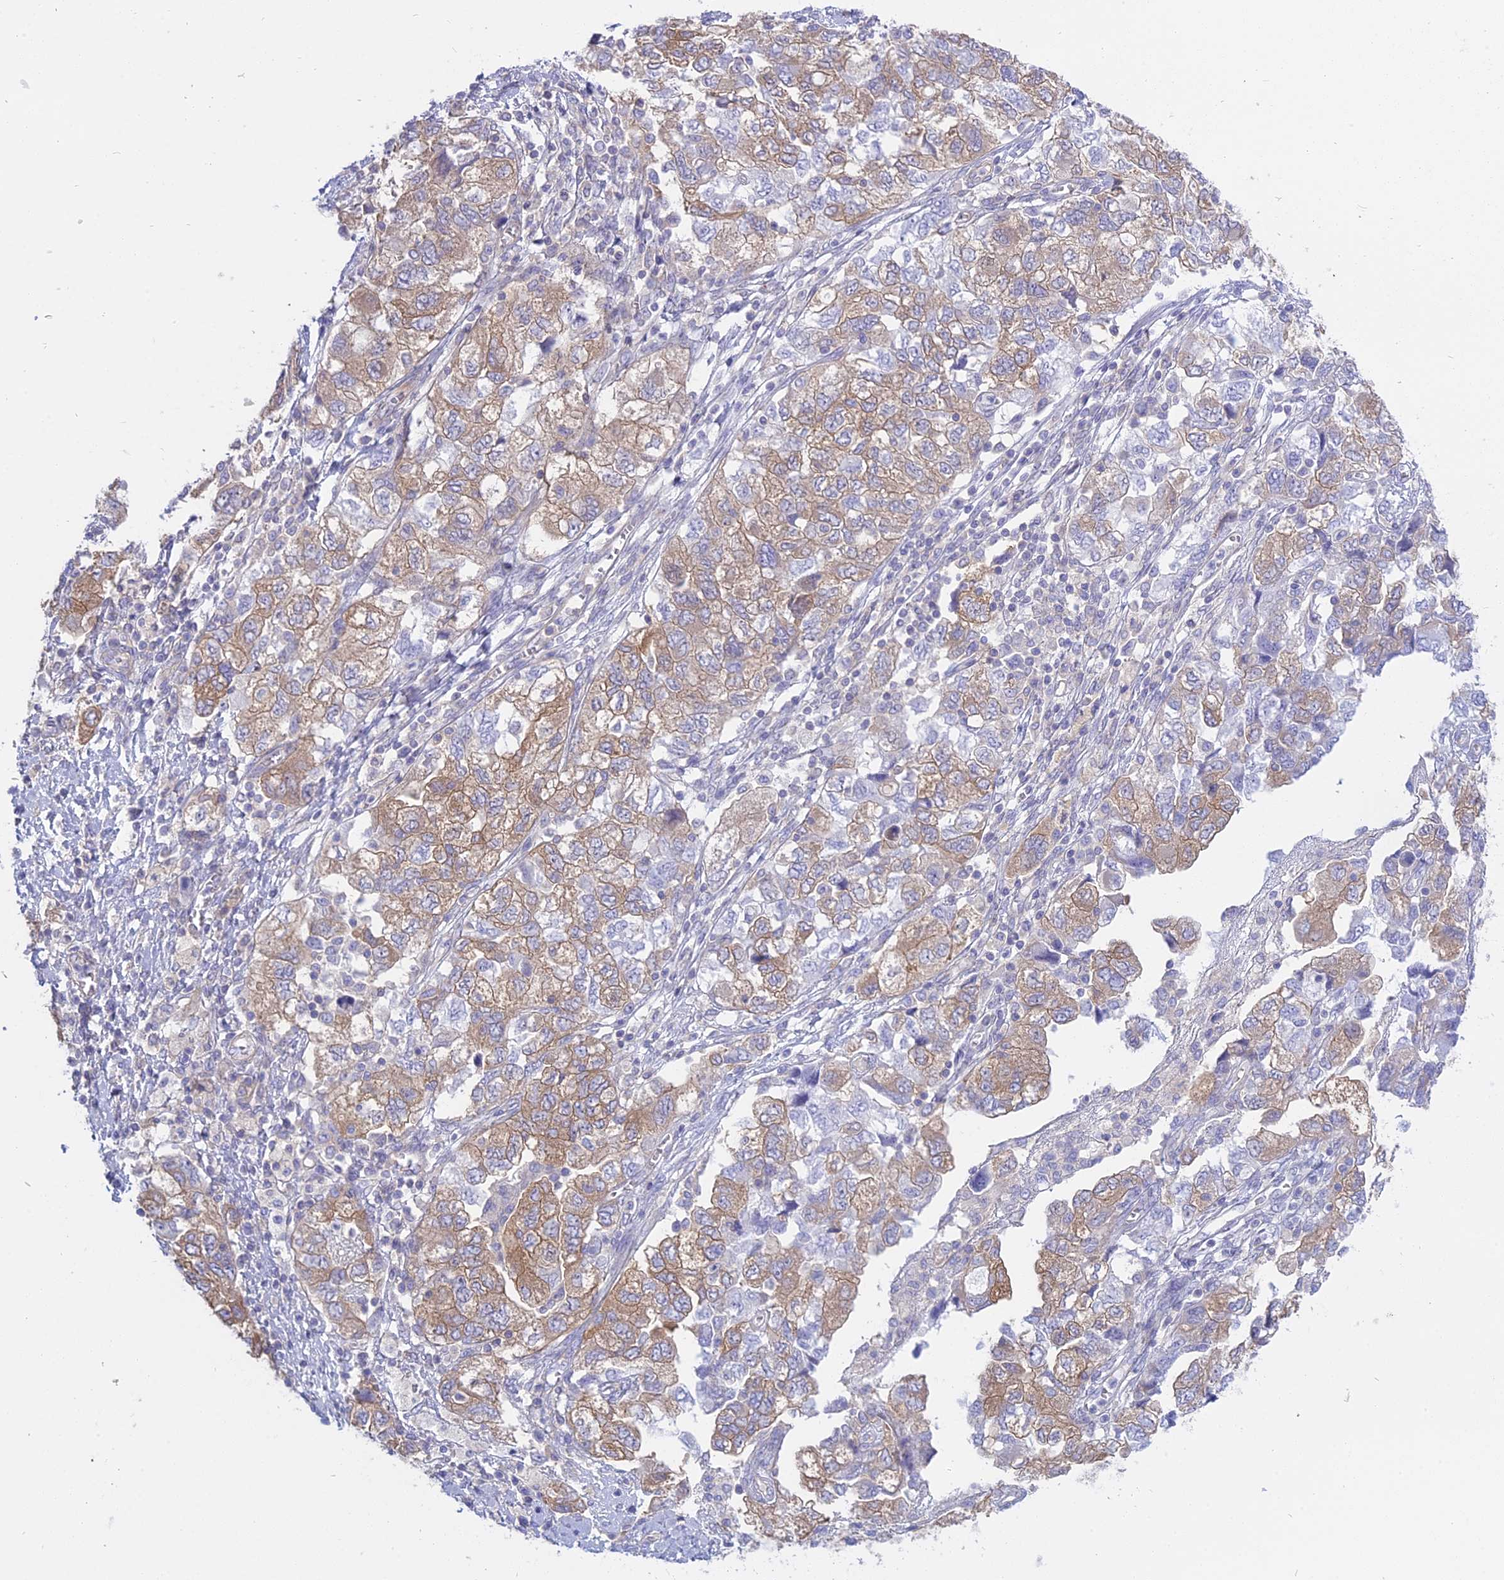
{"staining": {"intensity": "moderate", "quantity": "25%-75%", "location": "cytoplasmic/membranous"}, "tissue": "ovarian cancer", "cell_type": "Tumor cells", "image_type": "cancer", "snomed": [{"axis": "morphology", "description": "Carcinoma, NOS"}, {"axis": "morphology", "description": "Cystadenocarcinoma, serous, NOS"}, {"axis": "topography", "description": "Ovary"}], "caption": "There is medium levels of moderate cytoplasmic/membranous positivity in tumor cells of ovarian cancer, as demonstrated by immunohistochemical staining (brown color).", "gene": "AHCYL1", "patient": {"sex": "female", "age": 69}}